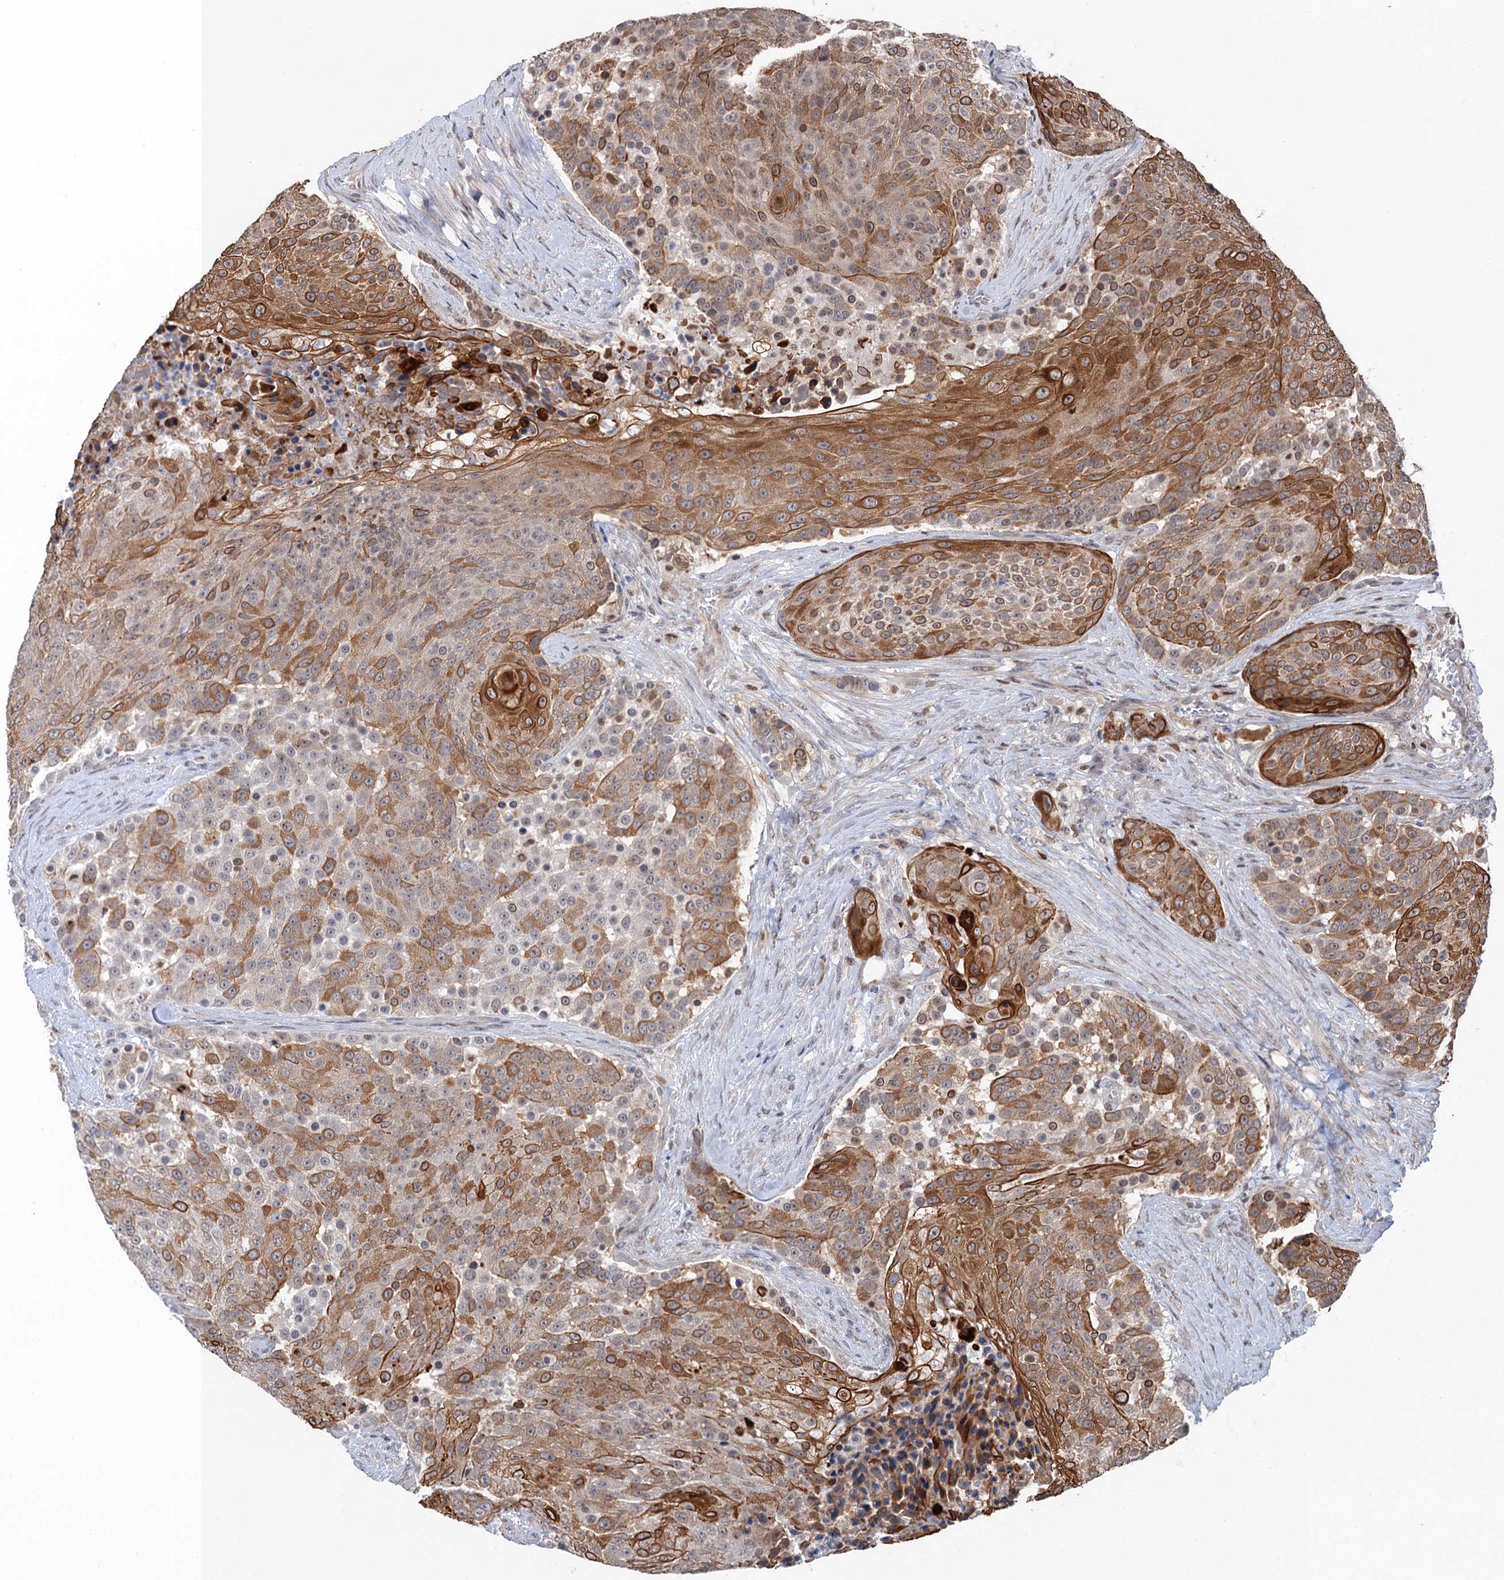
{"staining": {"intensity": "strong", "quantity": "25%-75%", "location": "cytoplasmic/membranous"}, "tissue": "urothelial cancer", "cell_type": "Tumor cells", "image_type": "cancer", "snomed": [{"axis": "morphology", "description": "Urothelial carcinoma, High grade"}, {"axis": "topography", "description": "Urinary bladder"}], "caption": "A histopathology image of human high-grade urothelial carcinoma stained for a protein displays strong cytoplasmic/membranous brown staining in tumor cells. (DAB (3,3'-diaminobenzidine) IHC, brown staining for protein, blue staining for nuclei).", "gene": "TTC31", "patient": {"sex": "female", "age": 63}}